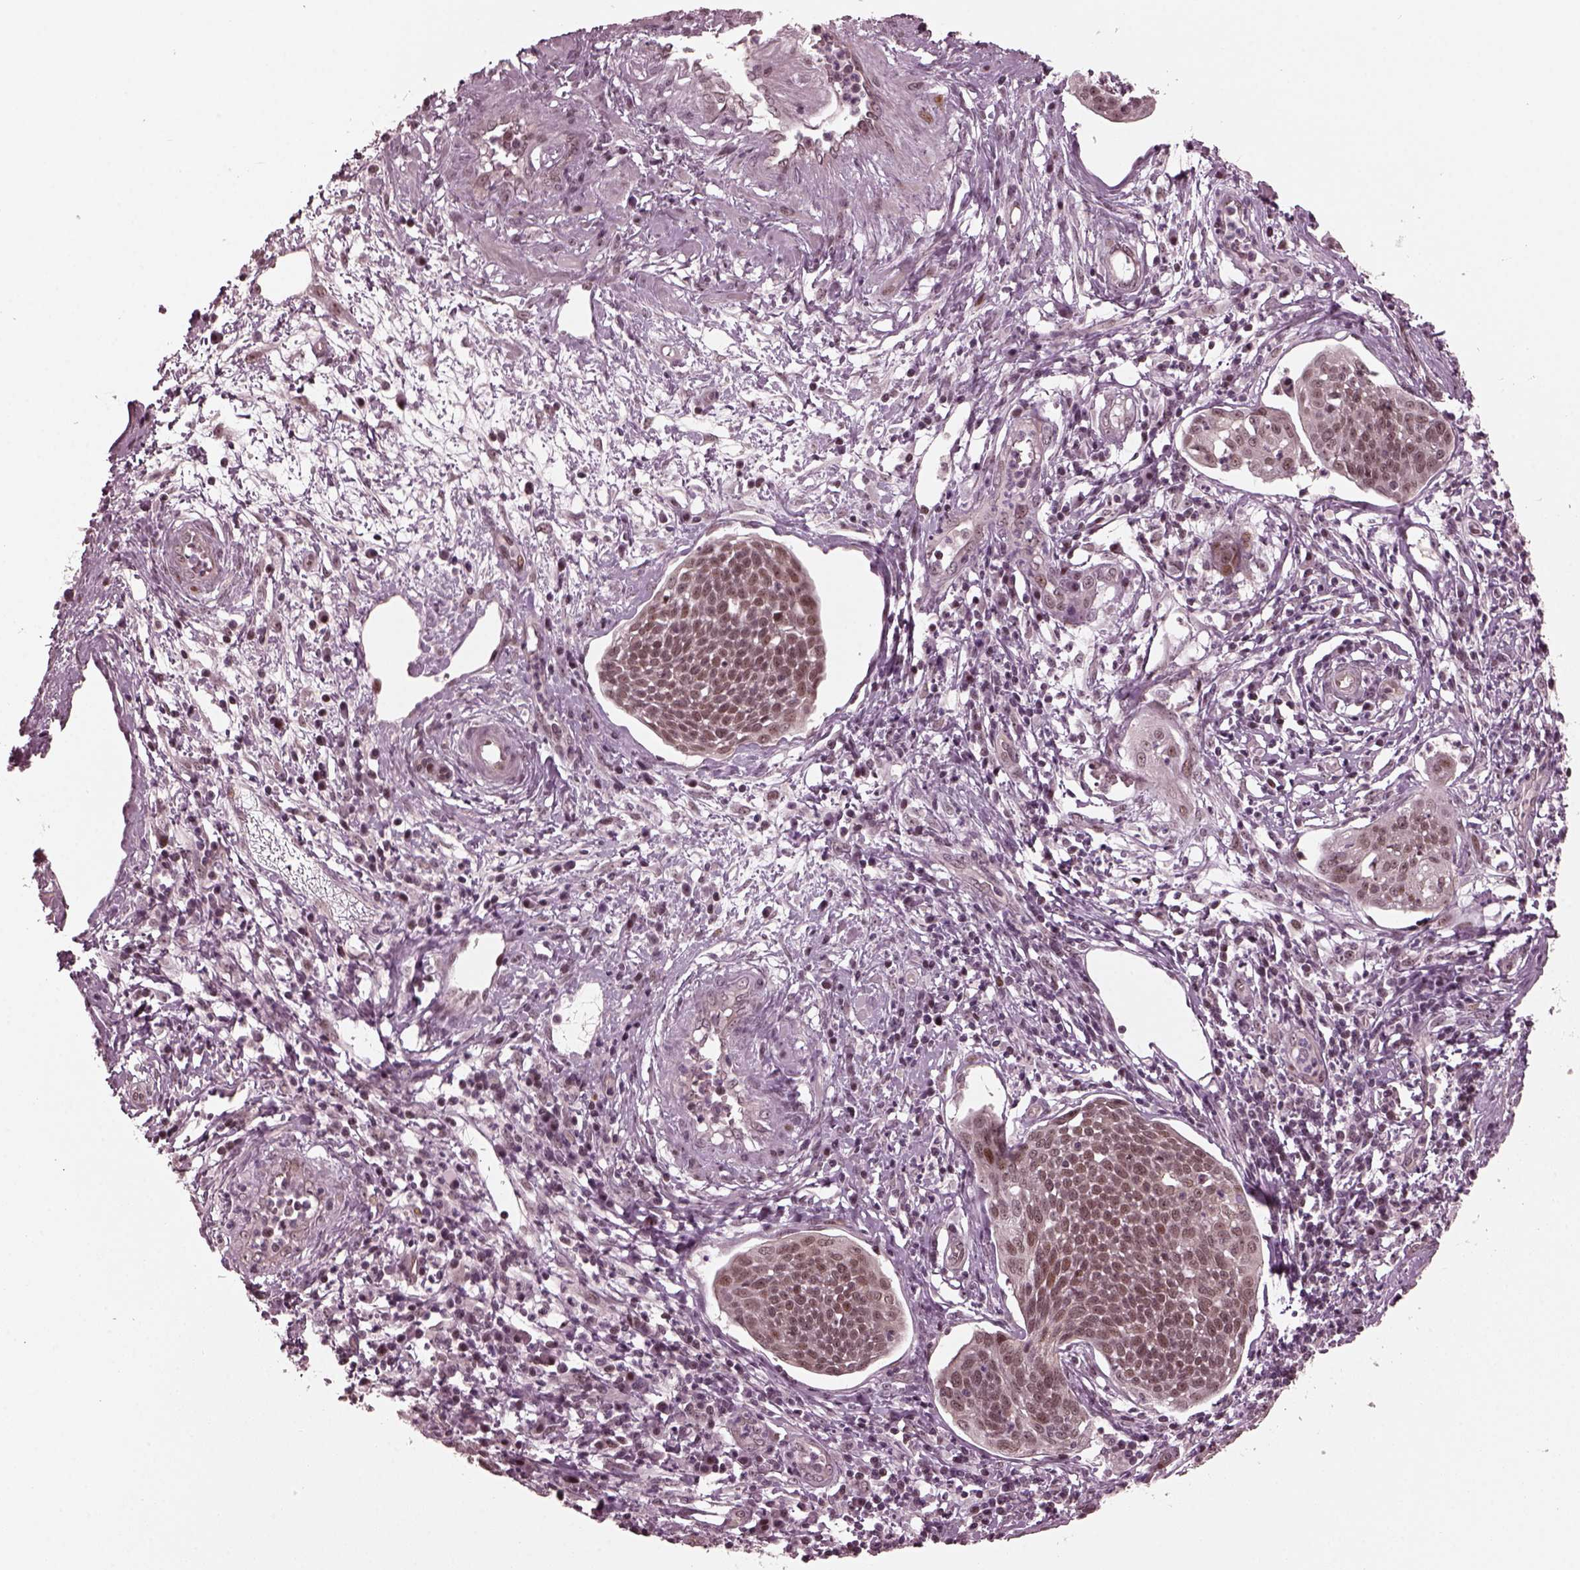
{"staining": {"intensity": "moderate", "quantity": "<25%", "location": "nuclear"}, "tissue": "cervical cancer", "cell_type": "Tumor cells", "image_type": "cancer", "snomed": [{"axis": "morphology", "description": "Squamous cell carcinoma, NOS"}, {"axis": "topography", "description": "Cervix"}], "caption": "Human cervical cancer (squamous cell carcinoma) stained with a brown dye displays moderate nuclear positive staining in approximately <25% of tumor cells.", "gene": "TRIB3", "patient": {"sex": "female", "age": 34}}